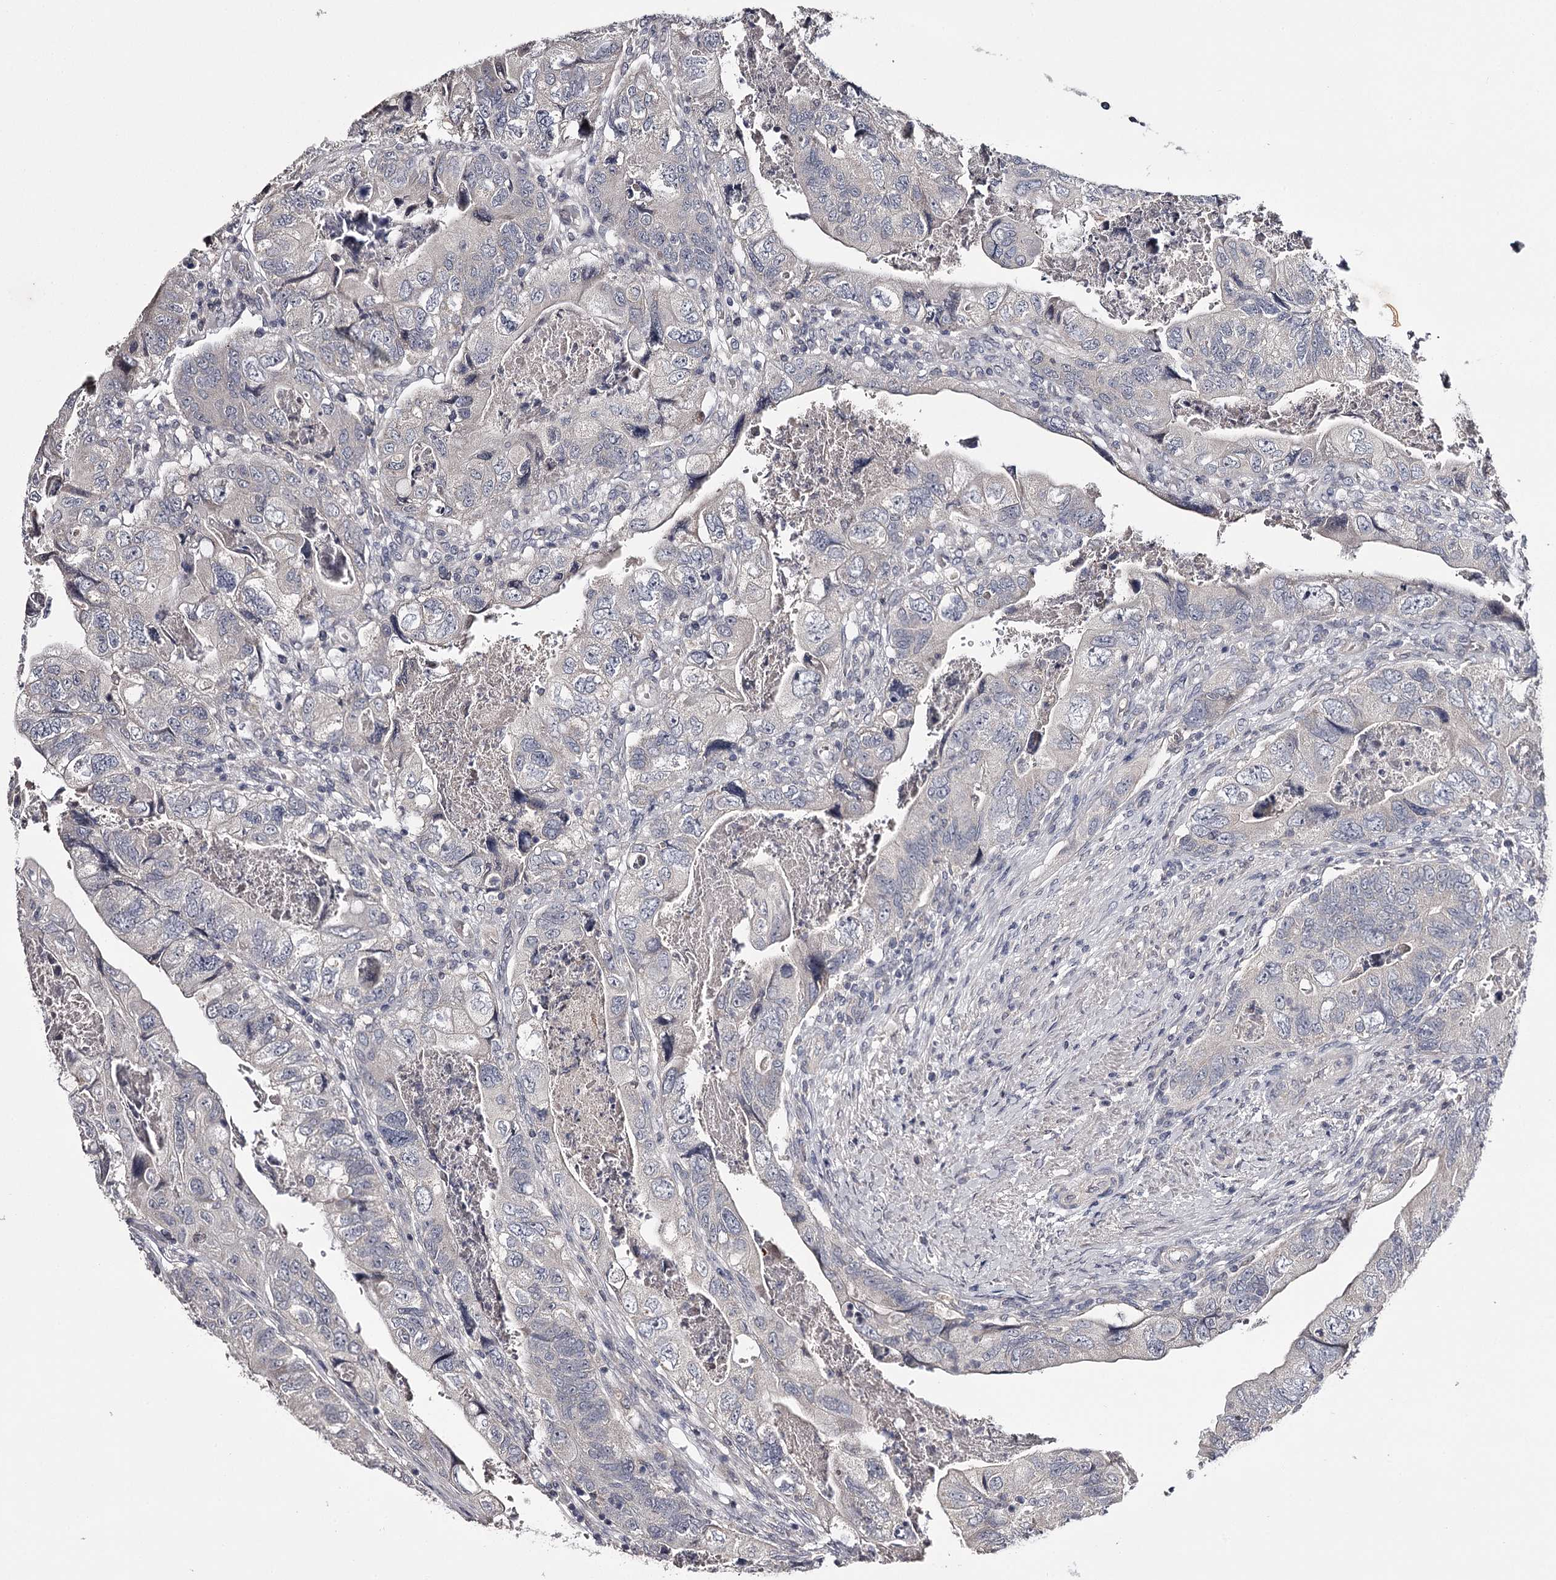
{"staining": {"intensity": "negative", "quantity": "none", "location": "none"}, "tissue": "colorectal cancer", "cell_type": "Tumor cells", "image_type": "cancer", "snomed": [{"axis": "morphology", "description": "Adenocarcinoma, NOS"}, {"axis": "topography", "description": "Rectum"}], "caption": "This is an immunohistochemistry histopathology image of colorectal adenocarcinoma. There is no staining in tumor cells.", "gene": "PRM2", "patient": {"sex": "male", "age": 63}}